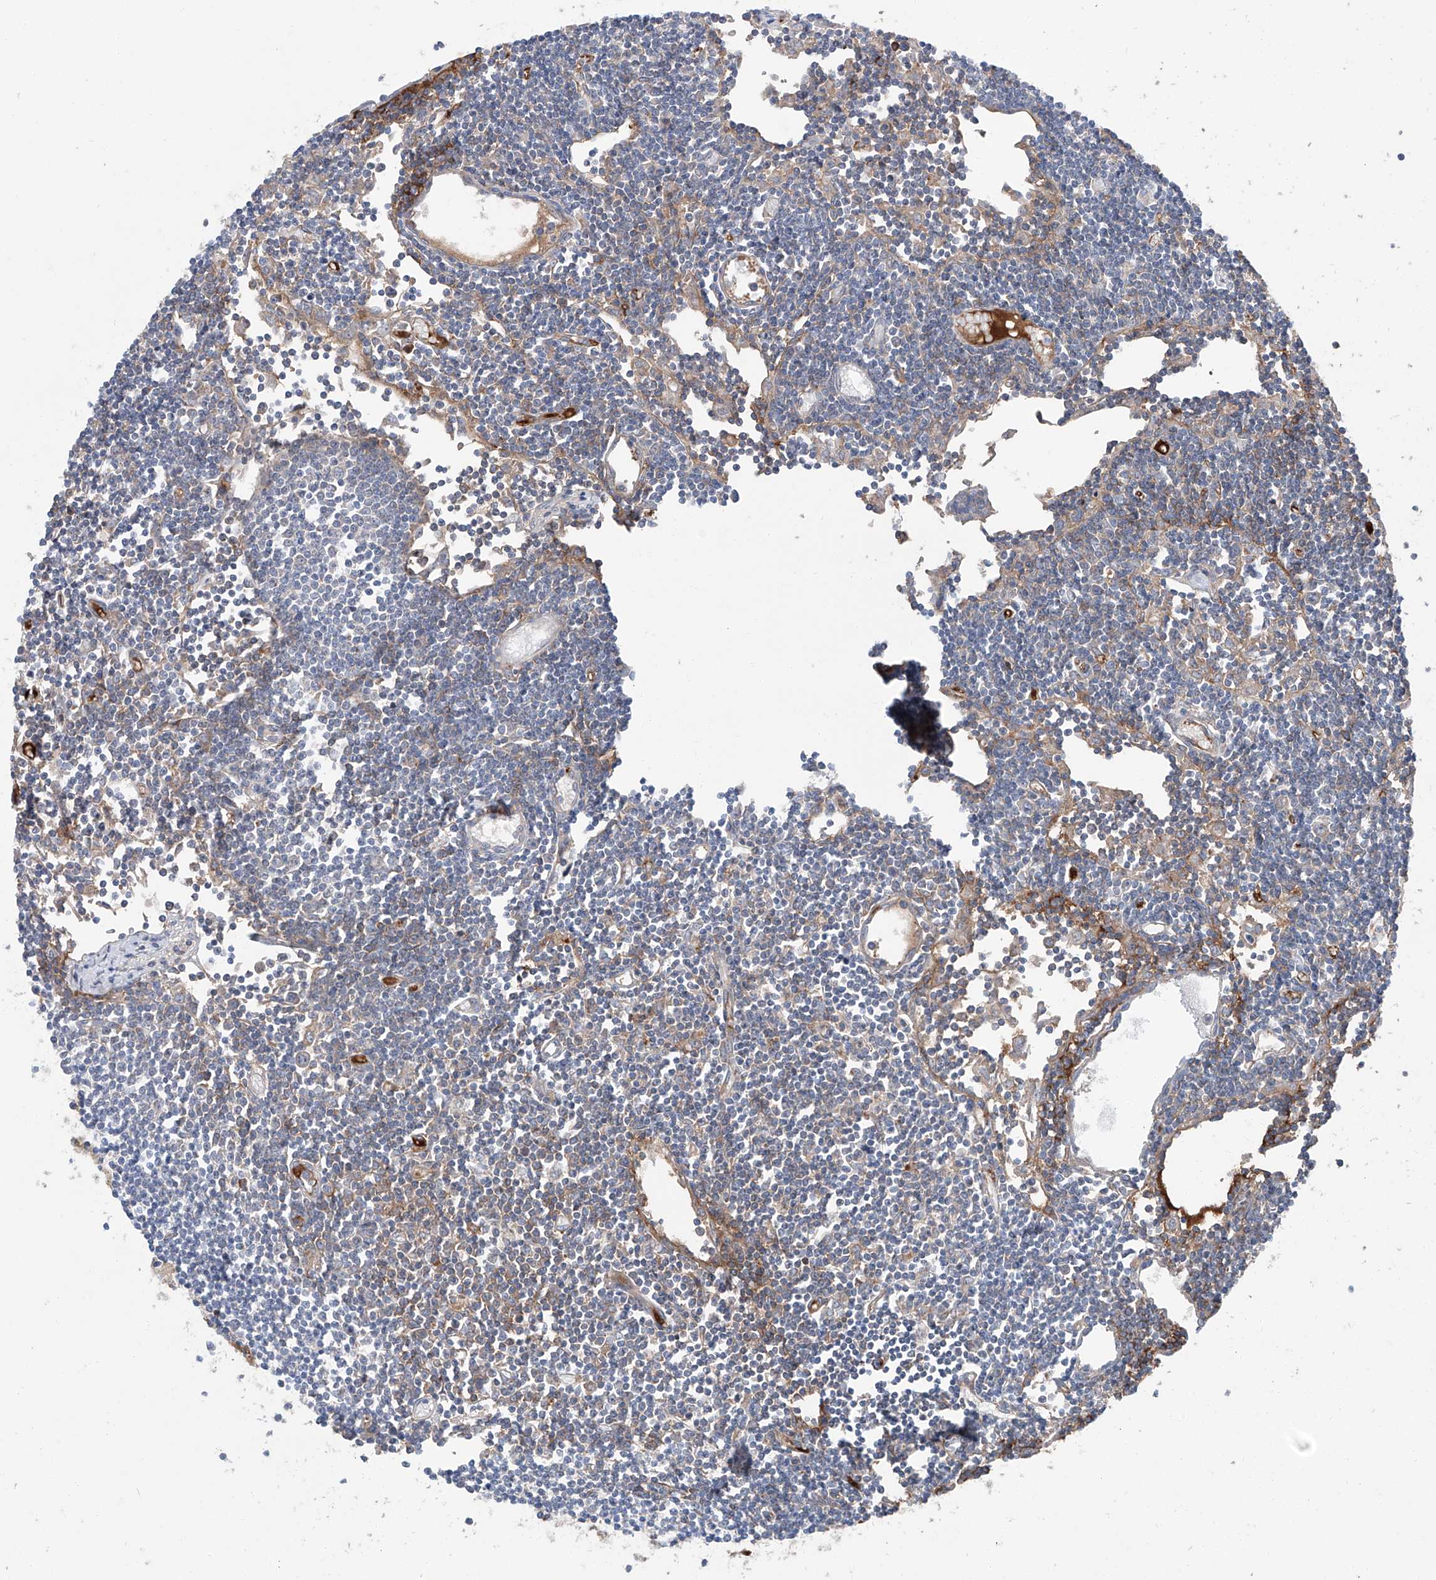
{"staining": {"intensity": "weak", "quantity": "<25%", "location": "cytoplasmic/membranous"}, "tissue": "lymph node", "cell_type": "Germinal center cells", "image_type": "normal", "snomed": [{"axis": "morphology", "description": "Normal tissue, NOS"}, {"axis": "topography", "description": "Lymph node"}], "caption": "Germinal center cells show no significant expression in normal lymph node. The staining was performed using DAB to visualize the protein expression in brown, while the nuclei were stained in blue with hematoxylin (Magnification: 20x).", "gene": "SIX4", "patient": {"sex": "female", "age": 11}}